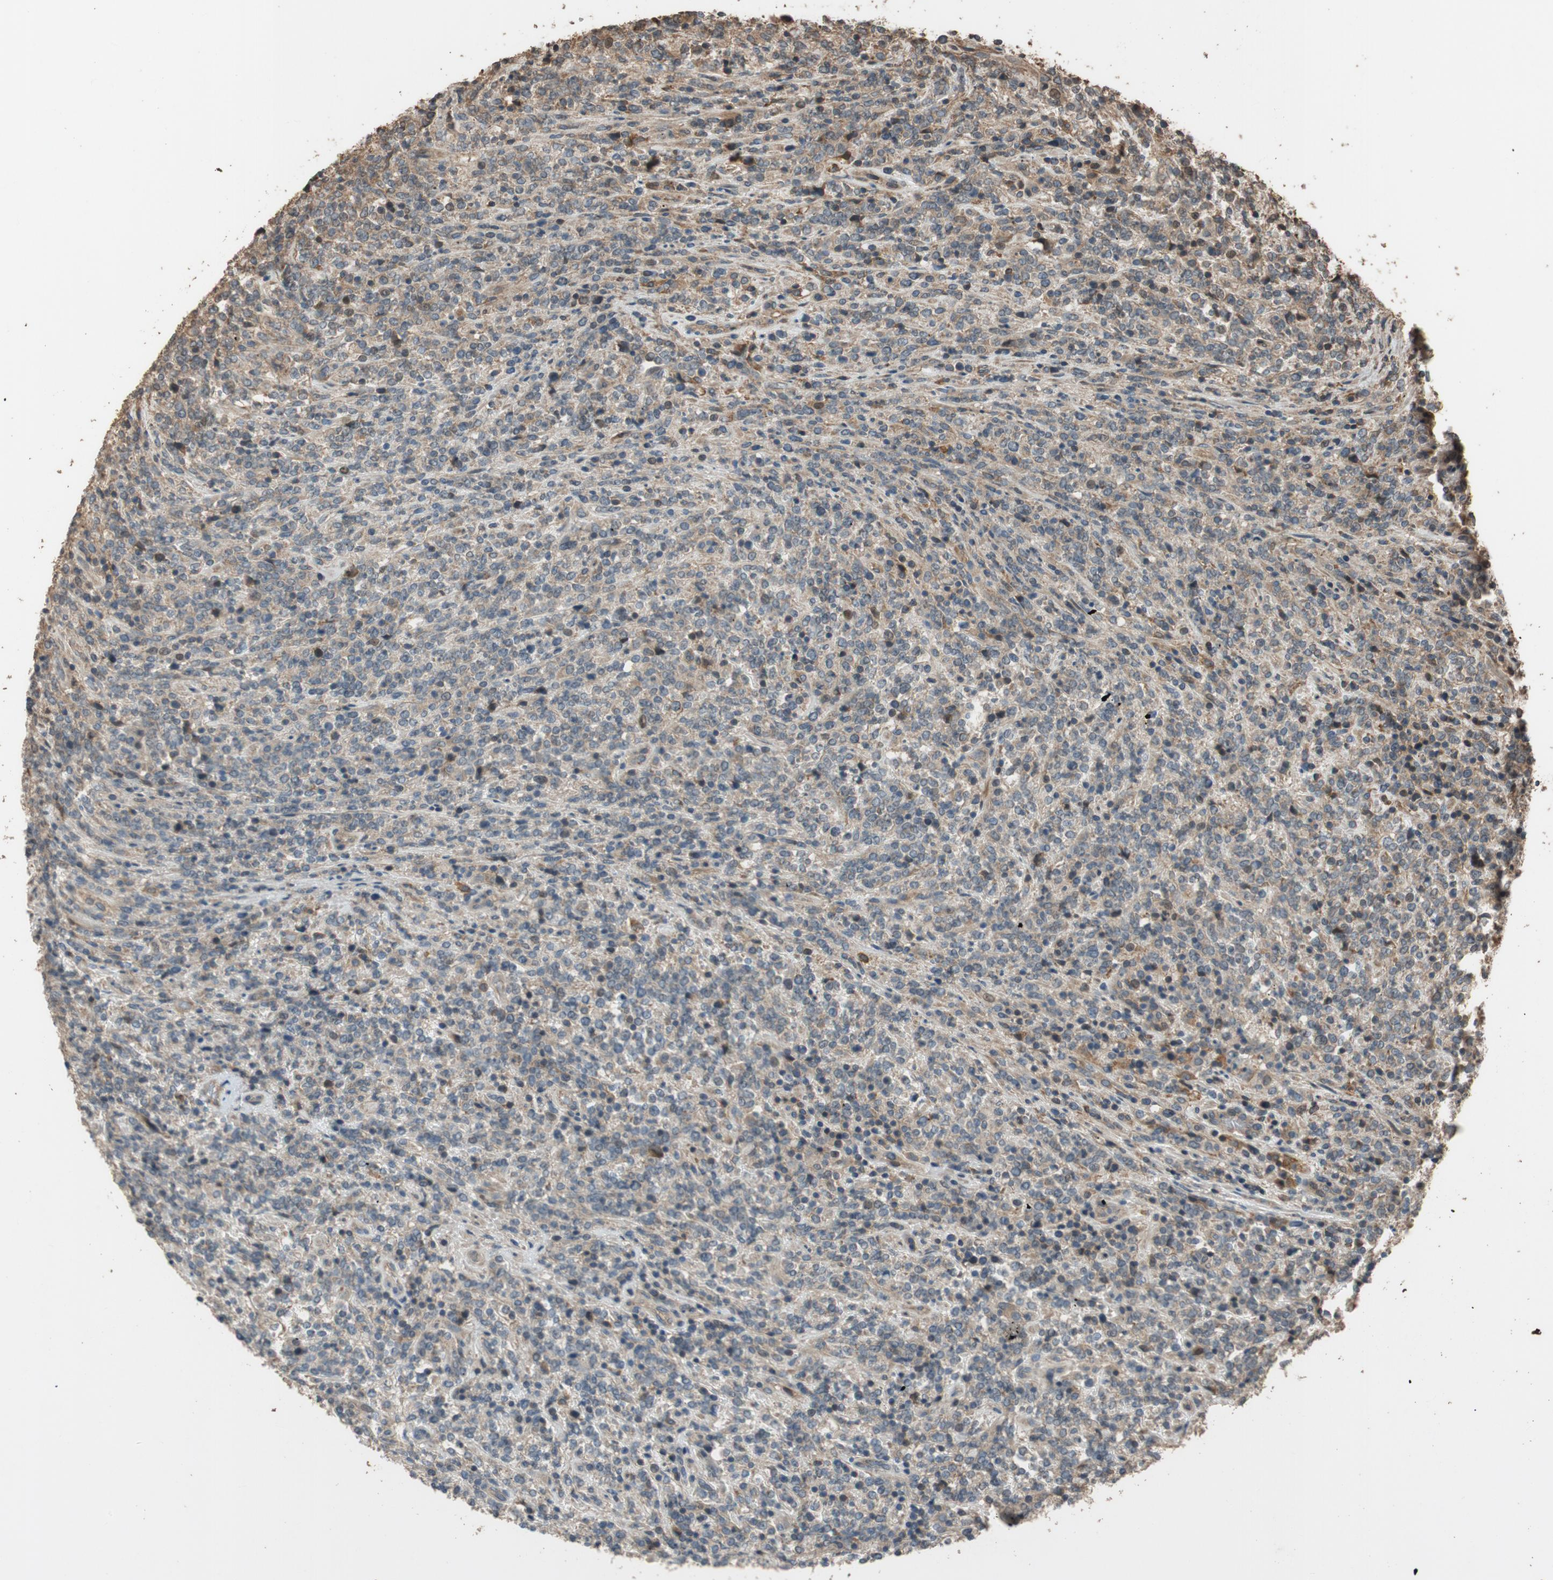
{"staining": {"intensity": "moderate", "quantity": "<25%", "location": "cytoplasmic/membranous"}, "tissue": "lymphoma", "cell_type": "Tumor cells", "image_type": "cancer", "snomed": [{"axis": "morphology", "description": "Malignant lymphoma, non-Hodgkin's type, High grade"}, {"axis": "topography", "description": "Soft tissue"}], "caption": "Tumor cells demonstrate moderate cytoplasmic/membranous expression in approximately <25% of cells in lymphoma.", "gene": "MST1R", "patient": {"sex": "male", "age": 18}}